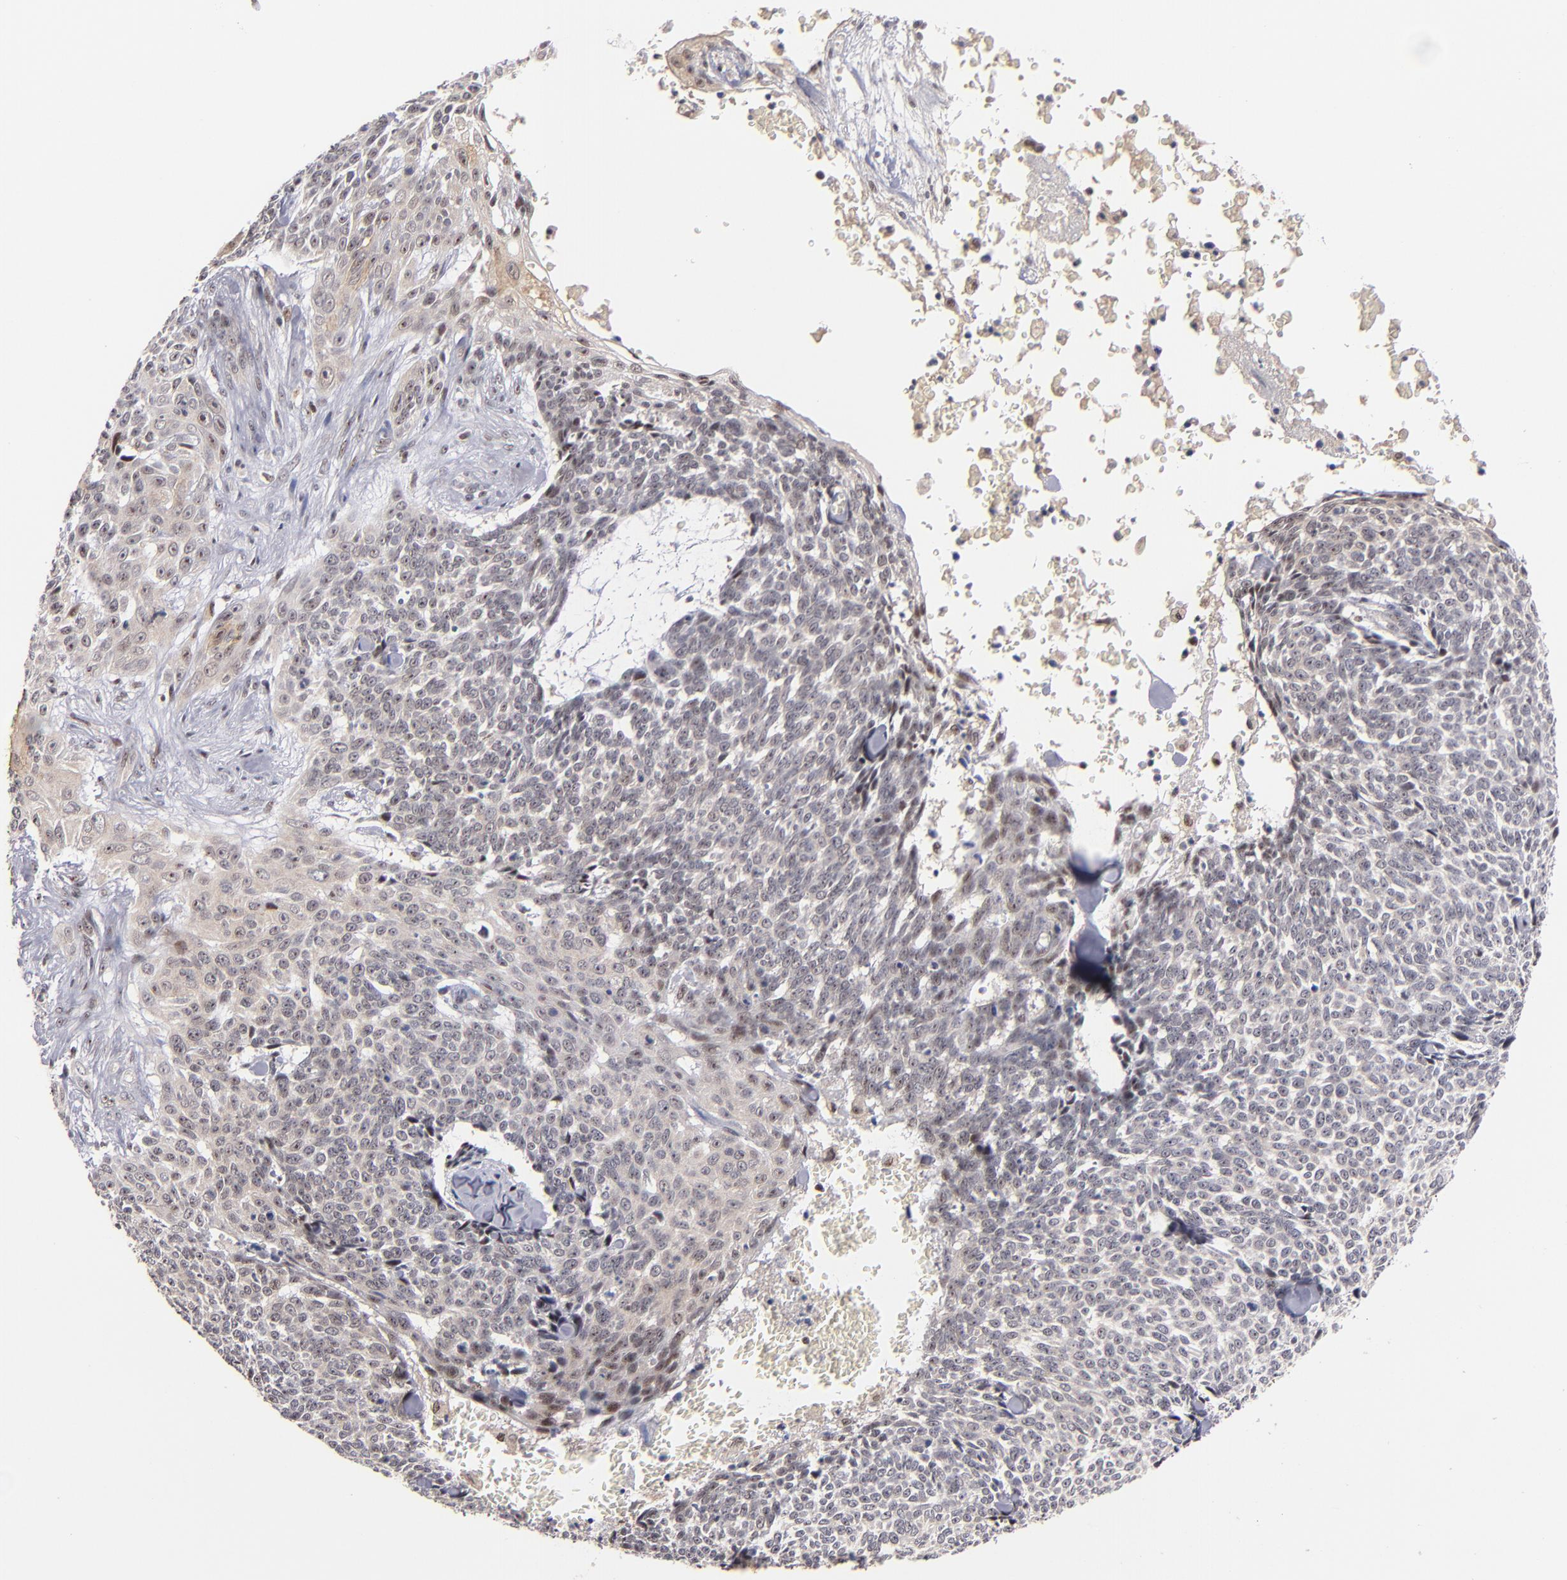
{"staining": {"intensity": "weak", "quantity": "25%-75%", "location": "cytoplasmic/membranous"}, "tissue": "skin cancer", "cell_type": "Tumor cells", "image_type": "cancer", "snomed": [{"axis": "morphology", "description": "Basal cell carcinoma"}, {"axis": "topography", "description": "Skin"}], "caption": "Protein staining demonstrates weak cytoplasmic/membranous positivity in about 25%-75% of tumor cells in skin cancer. The staining is performed using DAB (3,3'-diaminobenzidine) brown chromogen to label protein expression. The nuclei are counter-stained blue using hematoxylin.", "gene": "PCNX4", "patient": {"sex": "female", "age": 89}}